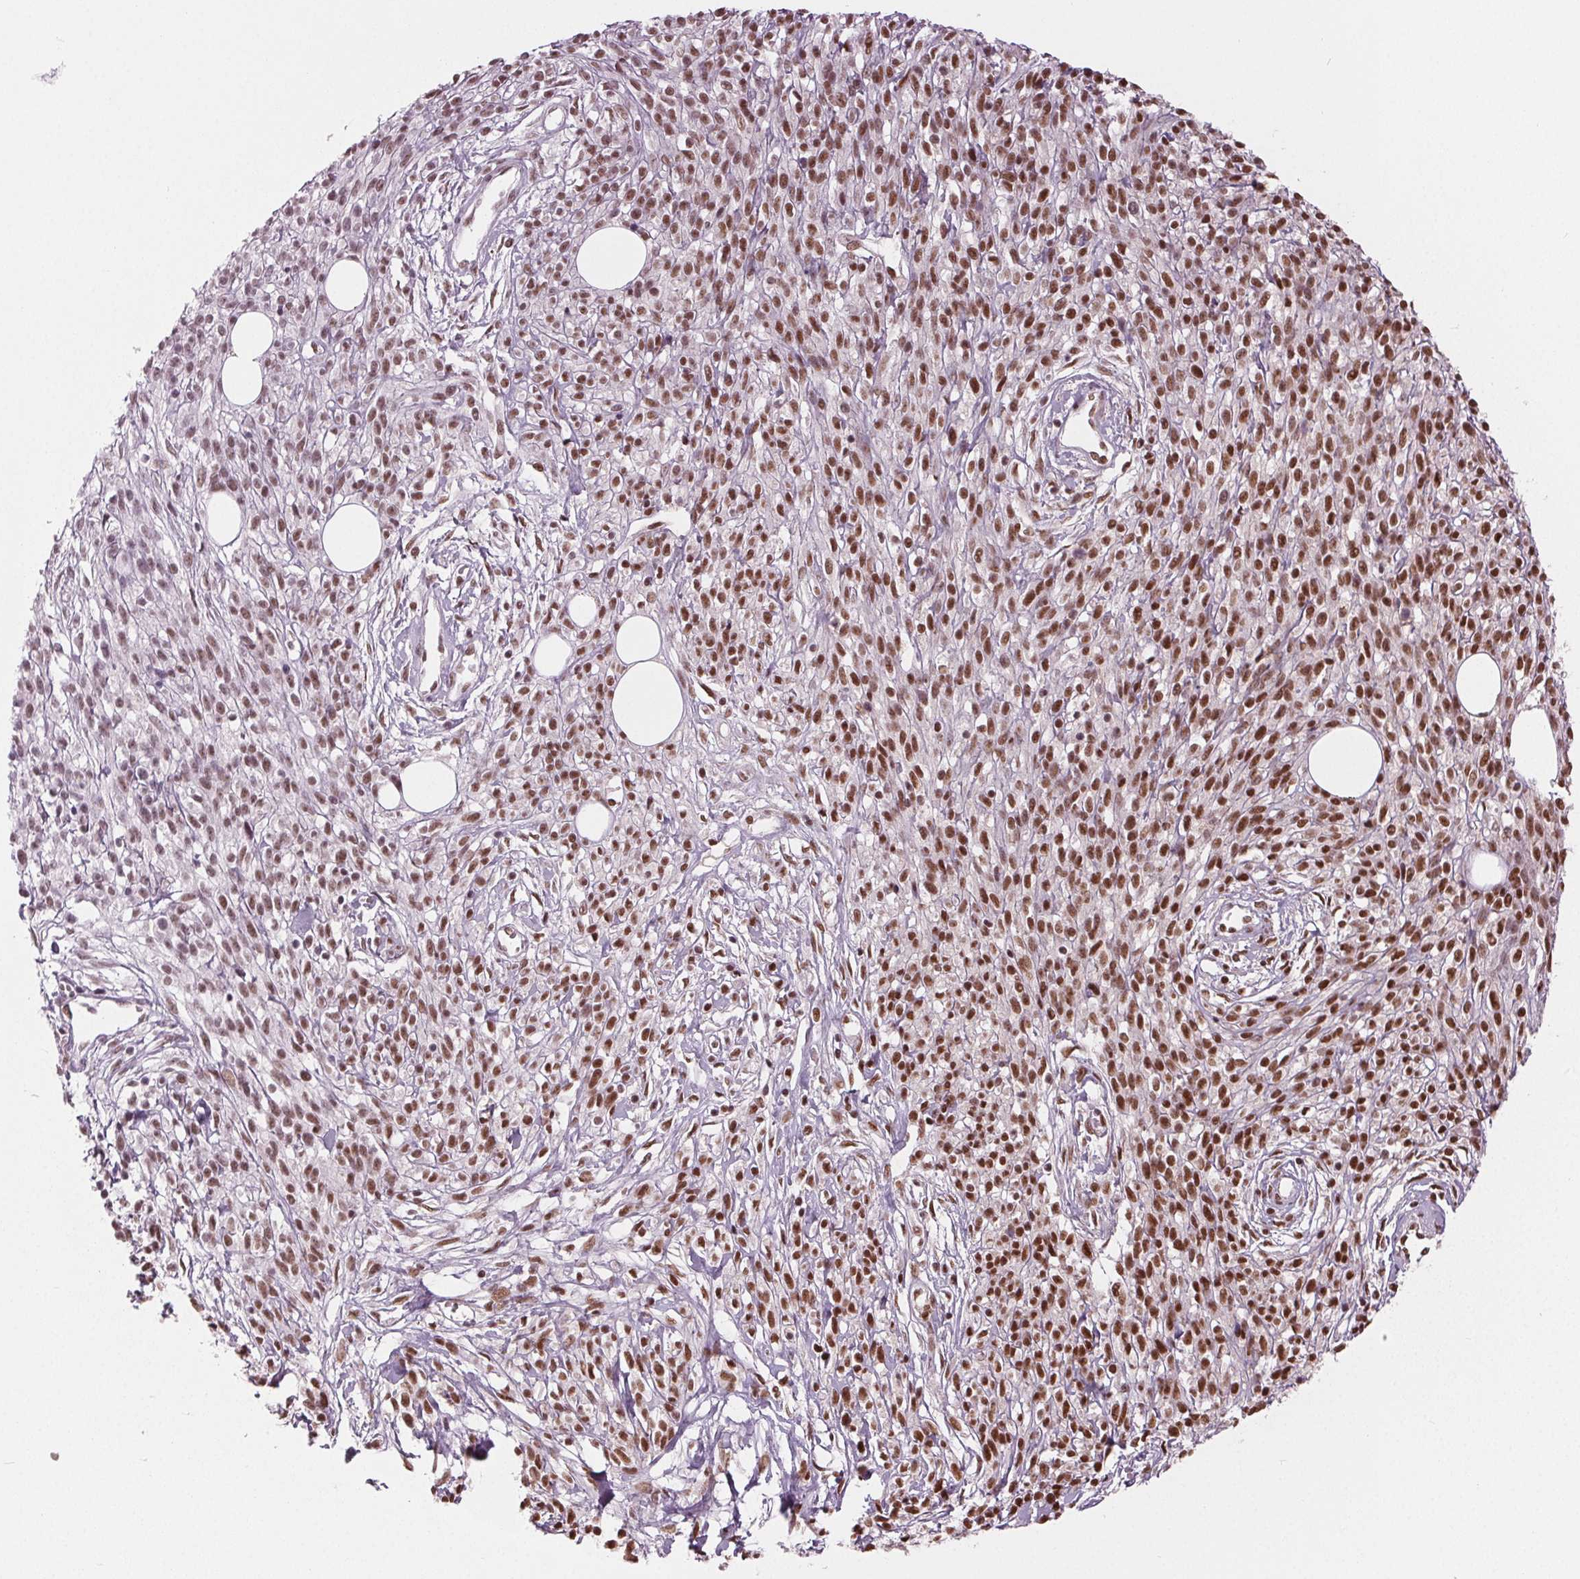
{"staining": {"intensity": "moderate", "quantity": ">75%", "location": "nuclear"}, "tissue": "melanoma", "cell_type": "Tumor cells", "image_type": "cancer", "snomed": [{"axis": "morphology", "description": "Malignant melanoma, NOS"}, {"axis": "topography", "description": "Skin"}, {"axis": "topography", "description": "Skin of trunk"}], "caption": "IHC of melanoma shows medium levels of moderate nuclear expression in approximately >75% of tumor cells.", "gene": "LSM2", "patient": {"sex": "male", "age": 74}}